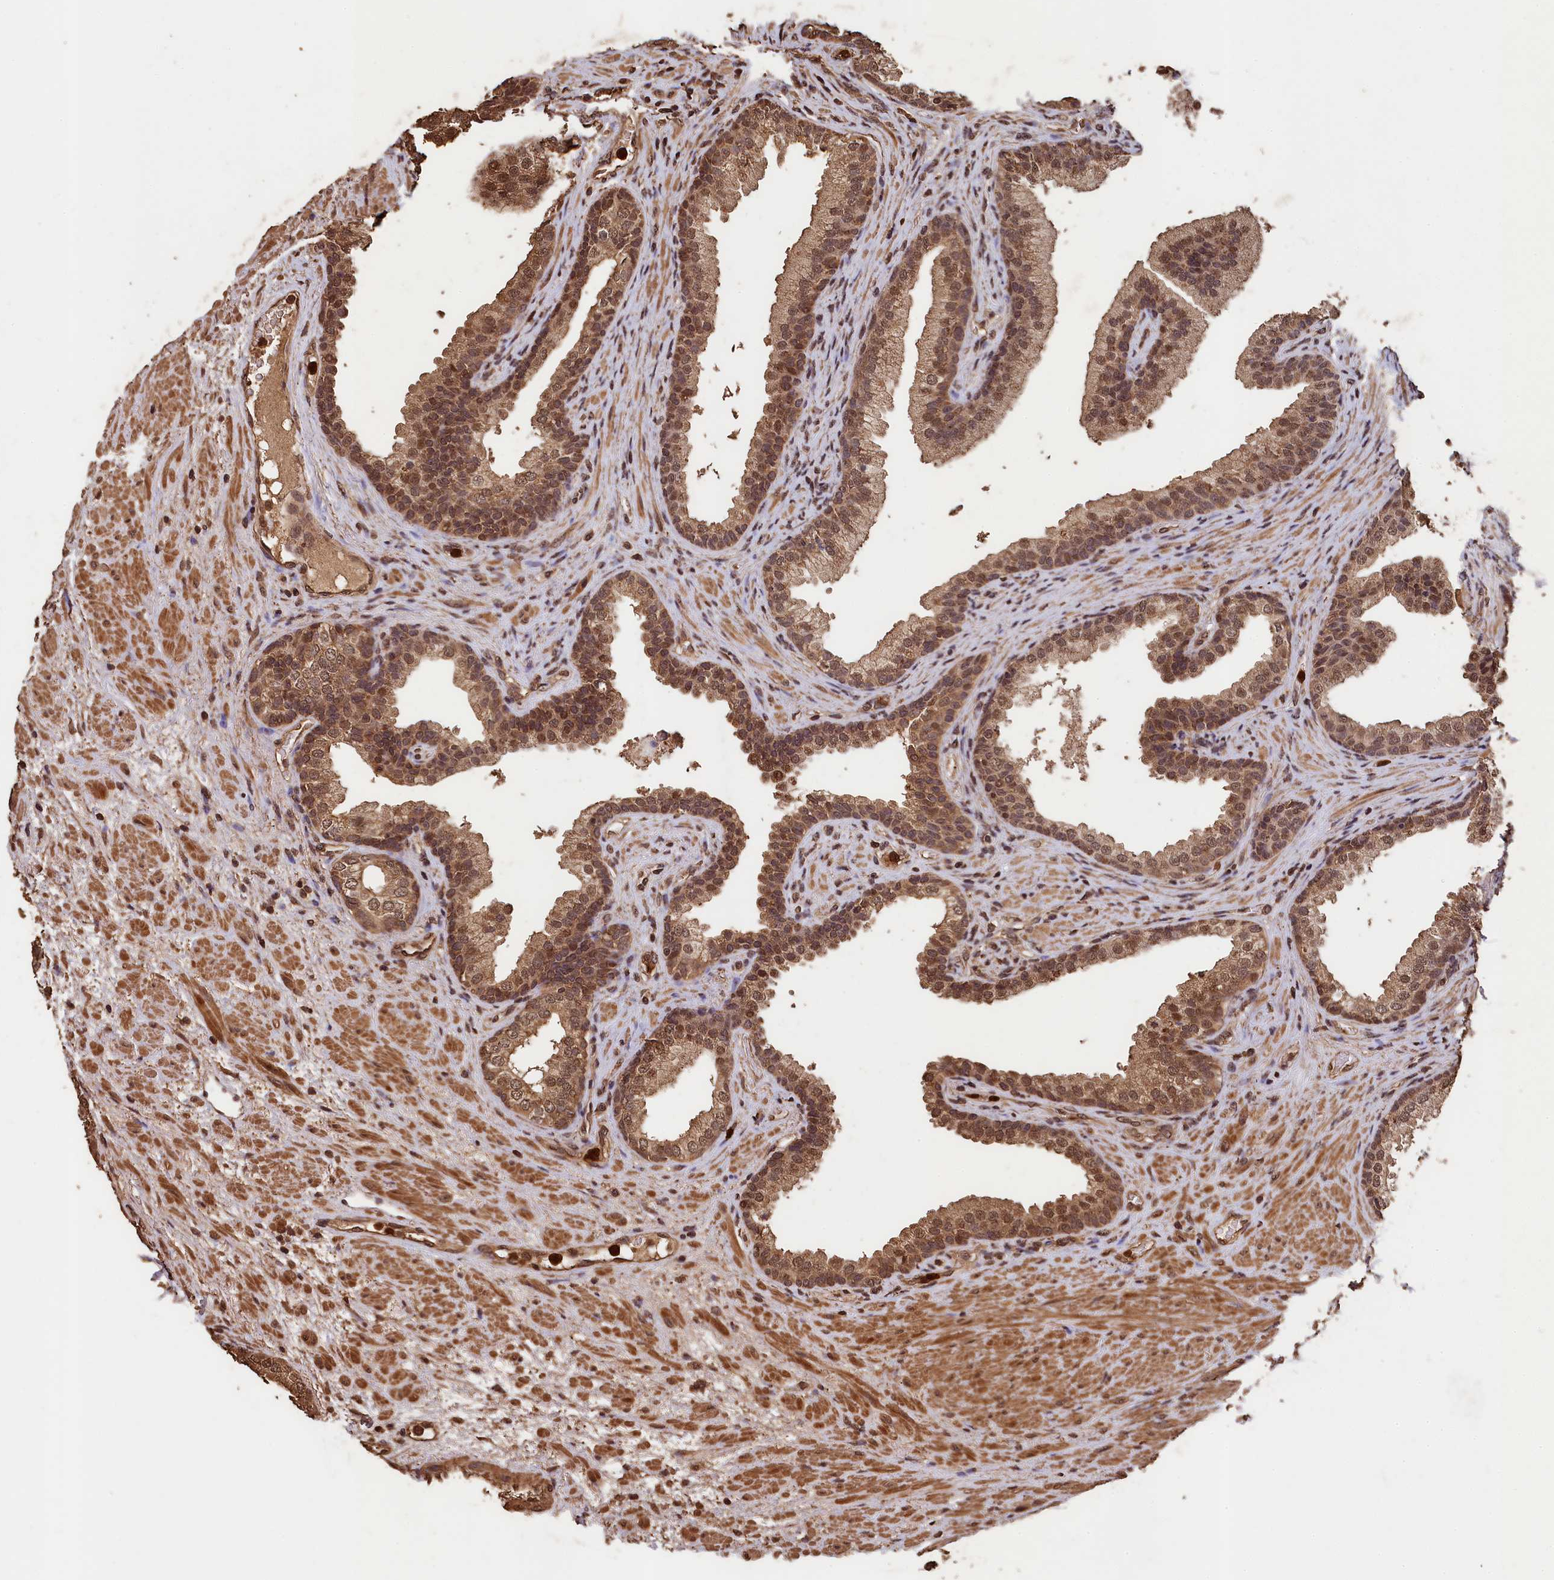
{"staining": {"intensity": "moderate", "quantity": ">75%", "location": "cytoplasmic/membranous,nuclear"}, "tissue": "prostate", "cell_type": "Glandular cells", "image_type": "normal", "snomed": [{"axis": "morphology", "description": "Normal tissue, NOS"}, {"axis": "topography", "description": "Prostate"}], "caption": "Immunohistochemistry (DAB) staining of benign prostate displays moderate cytoplasmic/membranous,nuclear protein positivity in approximately >75% of glandular cells. The protein is shown in brown color, while the nuclei are stained blue.", "gene": "CEP57L1", "patient": {"sex": "male", "age": 76}}